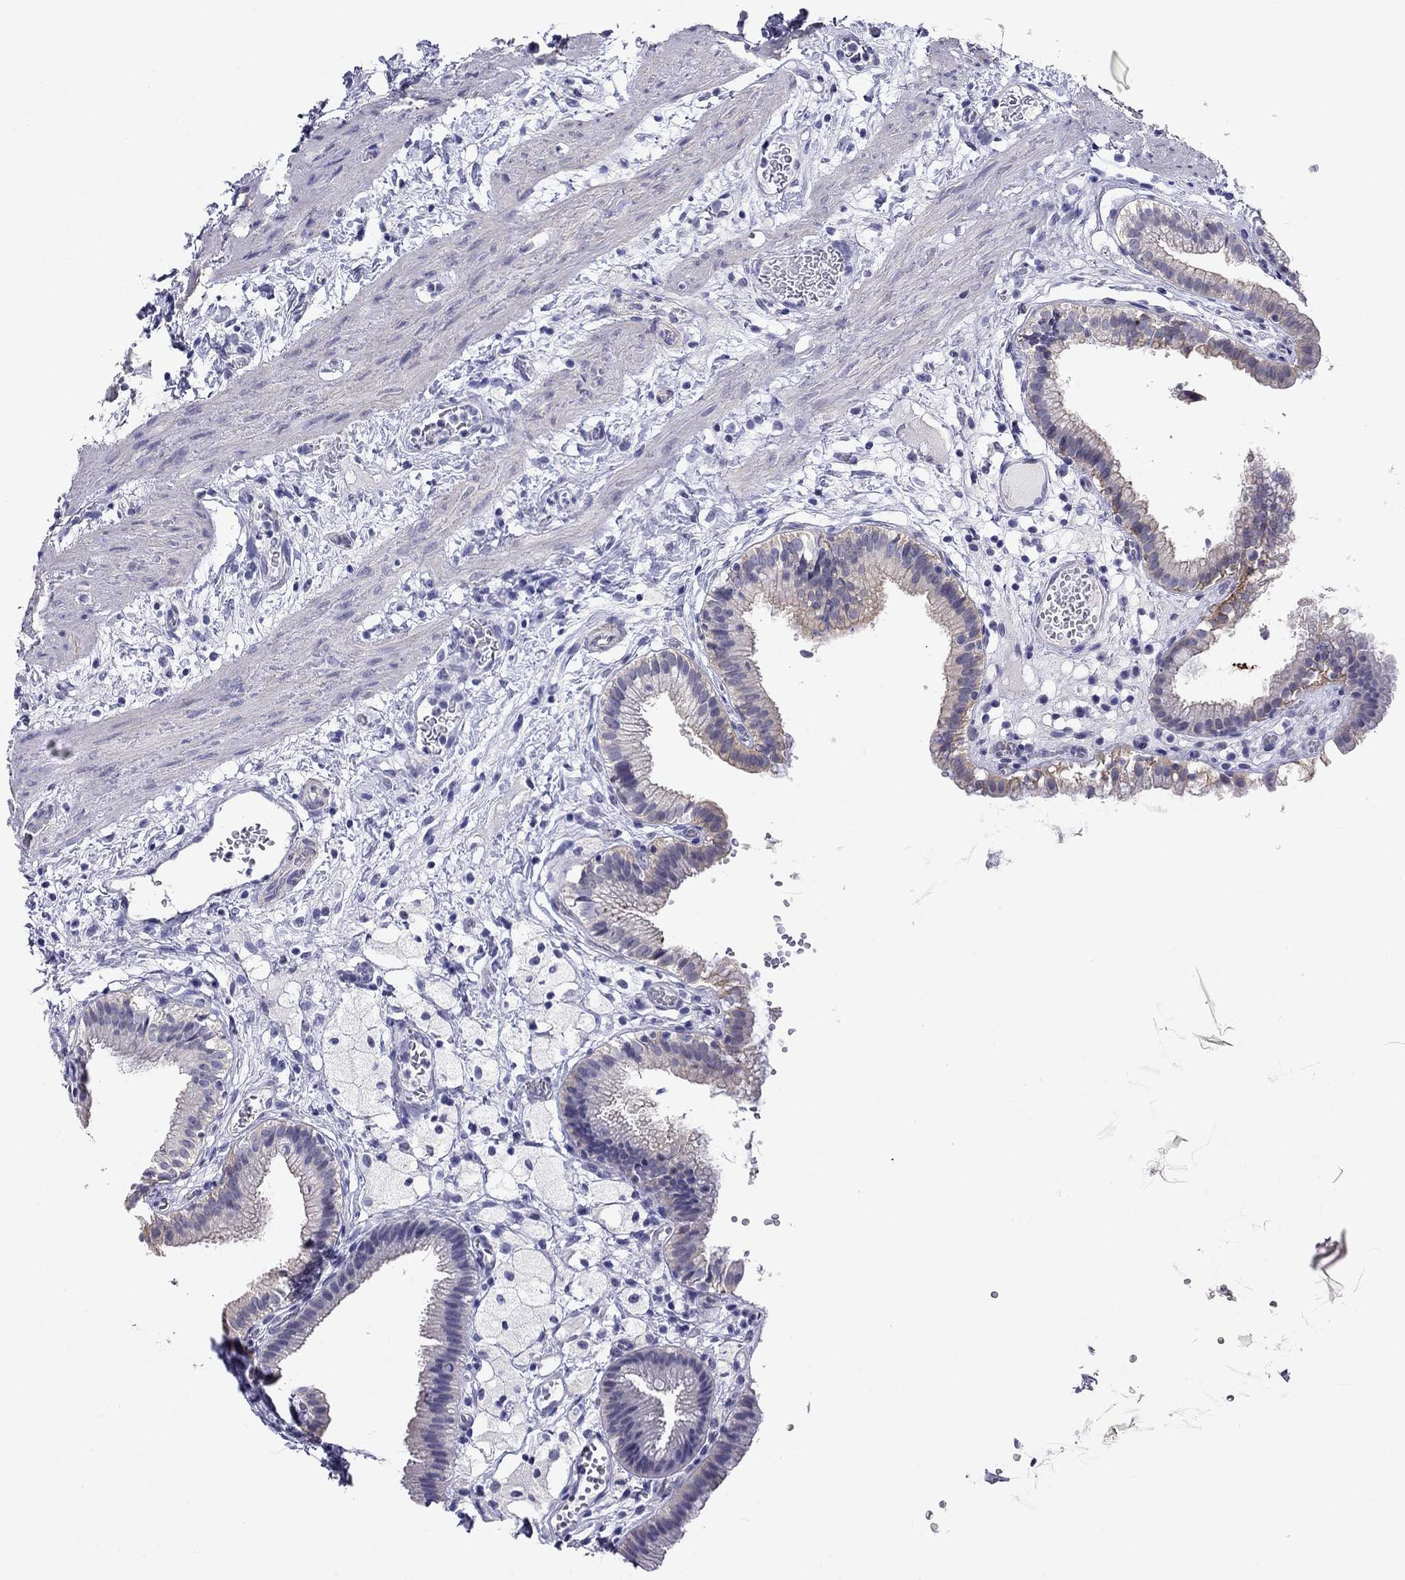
{"staining": {"intensity": "moderate", "quantity": "<25%", "location": "cytoplasmic/membranous"}, "tissue": "gallbladder", "cell_type": "Glandular cells", "image_type": "normal", "snomed": [{"axis": "morphology", "description": "Normal tissue, NOS"}, {"axis": "topography", "description": "Gallbladder"}], "caption": "Glandular cells exhibit low levels of moderate cytoplasmic/membranous positivity in approximately <25% of cells in normal gallbladder. (Brightfield microscopy of DAB IHC at high magnification).", "gene": "MYMX", "patient": {"sex": "female", "age": 24}}